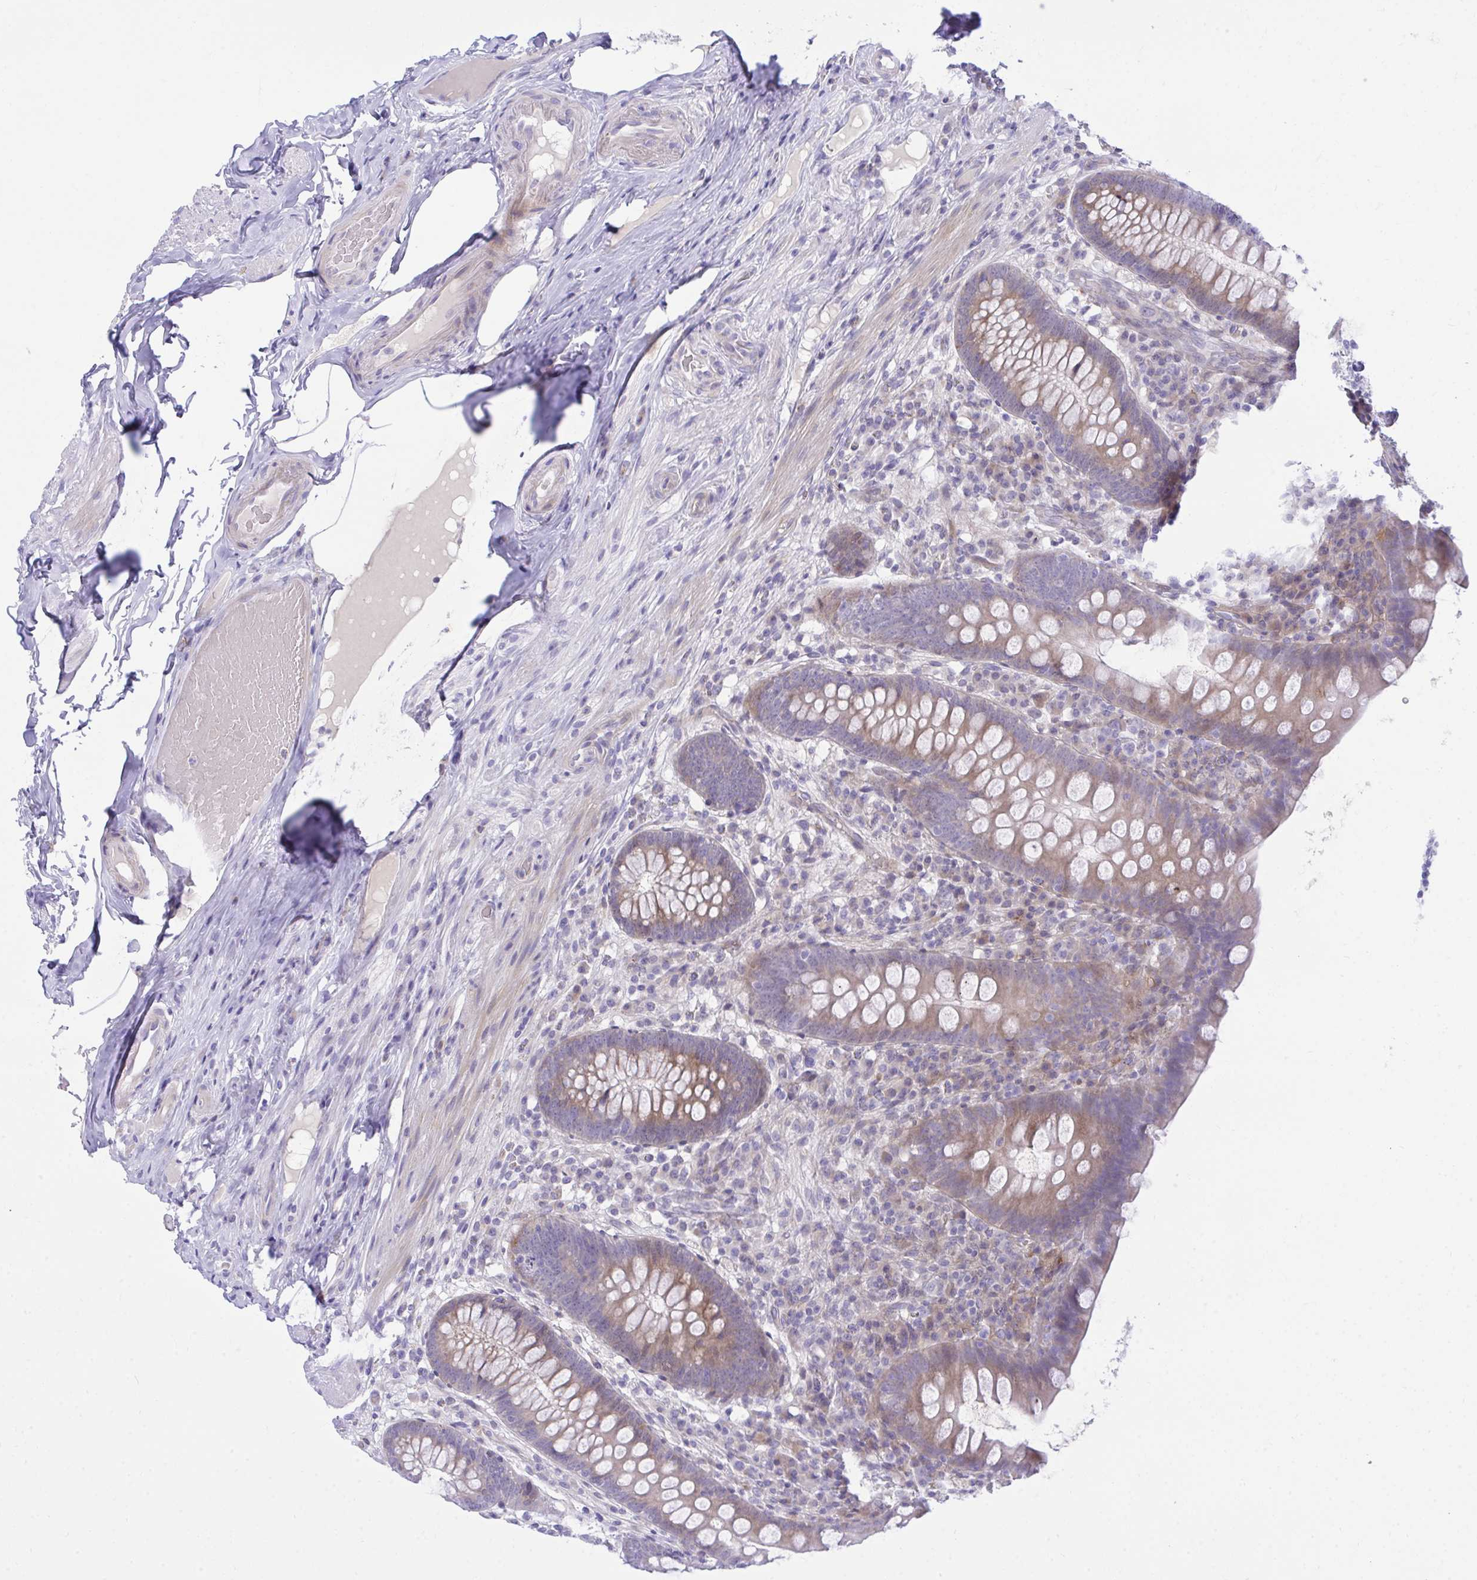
{"staining": {"intensity": "moderate", "quantity": "25%-75%", "location": "cytoplasmic/membranous"}, "tissue": "appendix", "cell_type": "Glandular cells", "image_type": "normal", "snomed": [{"axis": "morphology", "description": "Normal tissue, NOS"}, {"axis": "topography", "description": "Appendix"}], "caption": "Immunohistochemistry (IHC) (DAB) staining of normal appendix reveals moderate cytoplasmic/membranous protein staining in approximately 25%-75% of glandular cells. Using DAB (3,3'-diaminobenzidine) (brown) and hematoxylin (blue) stains, captured at high magnification using brightfield microscopy.", "gene": "MED9", "patient": {"sex": "male", "age": 71}}